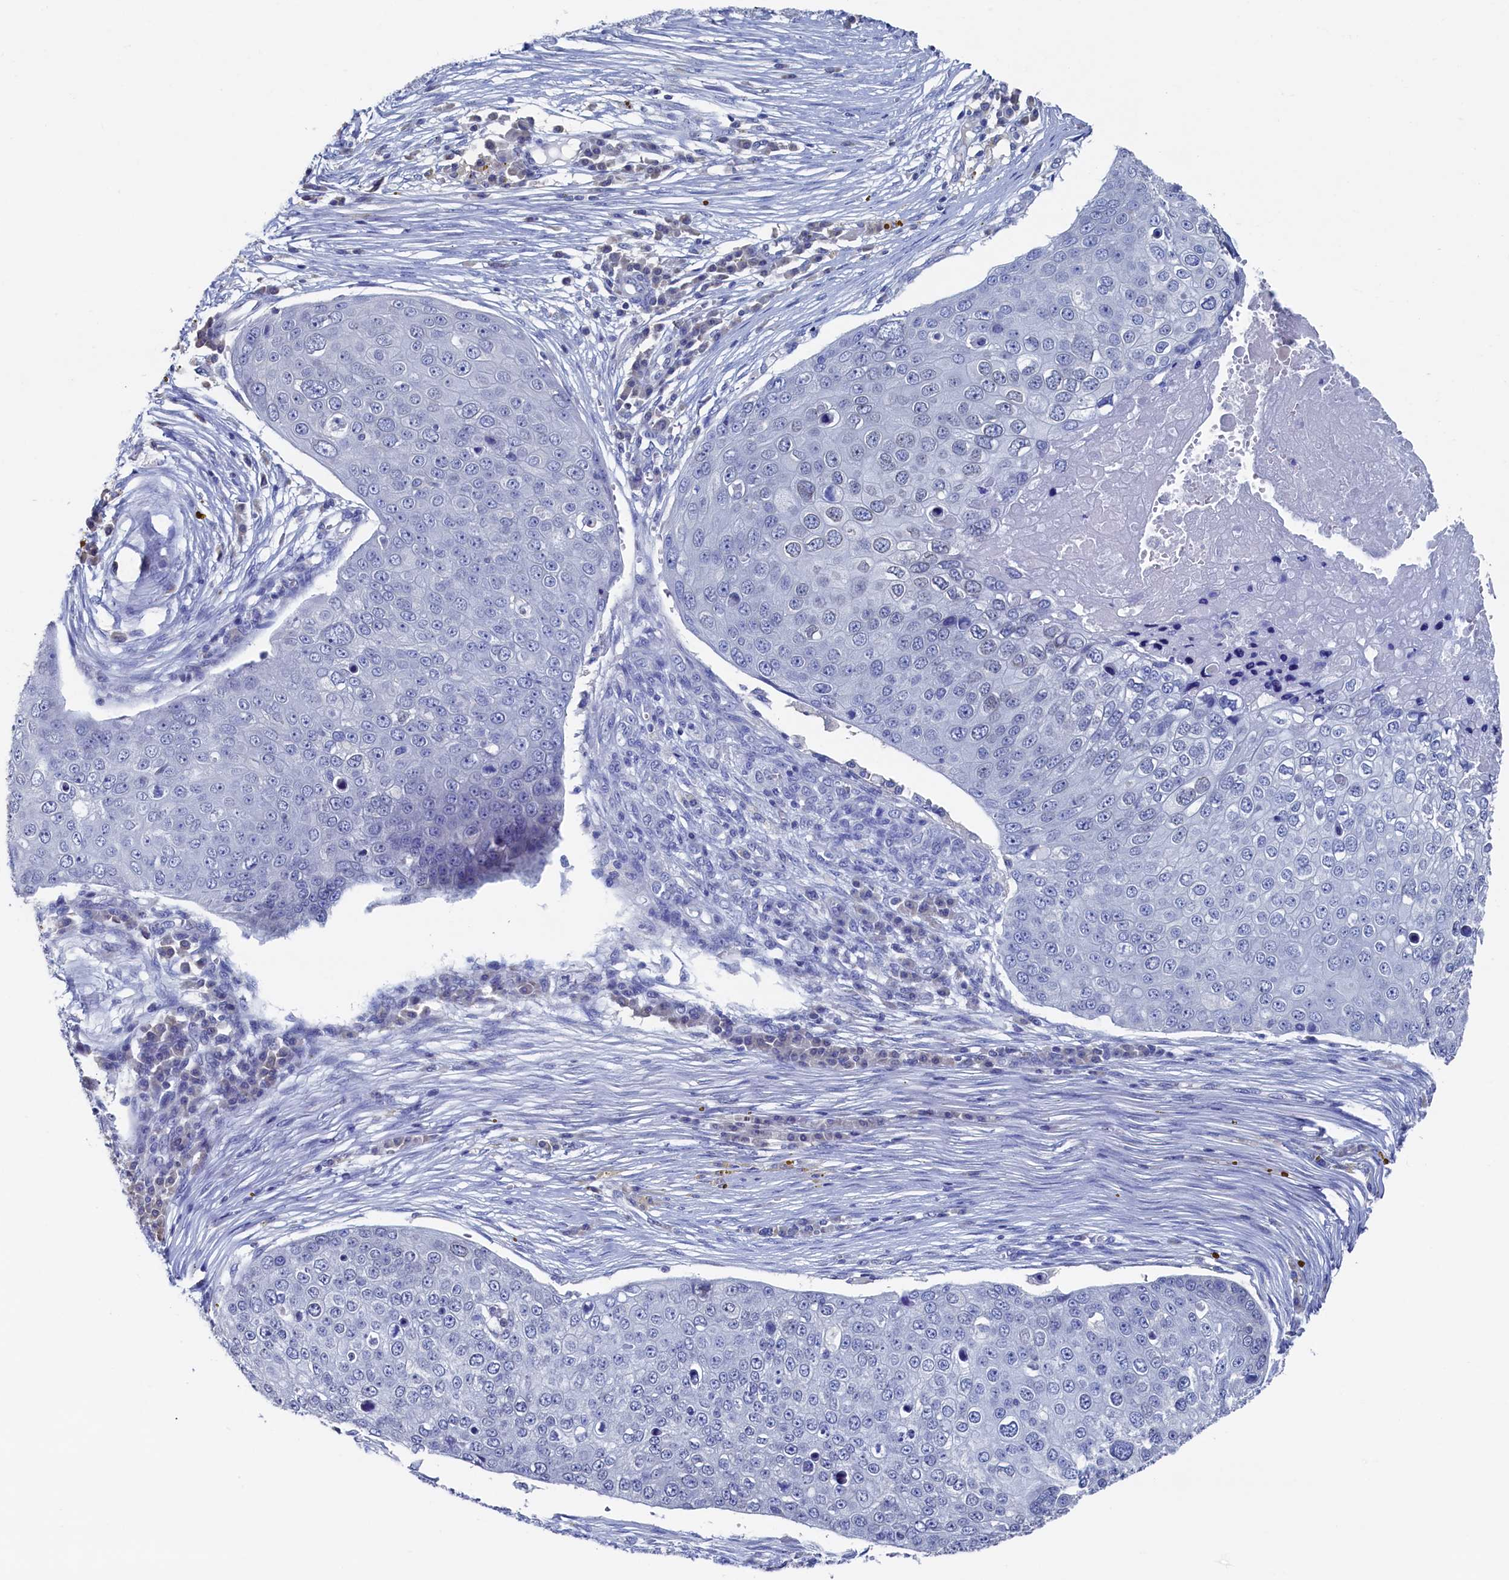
{"staining": {"intensity": "negative", "quantity": "none", "location": "none"}, "tissue": "skin cancer", "cell_type": "Tumor cells", "image_type": "cancer", "snomed": [{"axis": "morphology", "description": "Squamous cell carcinoma, NOS"}, {"axis": "topography", "description": "Skin"}], "caption": "This is a photomicrograph of immunohistochemistry staining of skin cancer, which shows no positivity in tumor cells. (DAB (3,3'-diaminobenzidine) immunohistochemistry (IHC) with hematoxylin counter stain).", "gene": "C11orf54", "patient": {"sex": "male", "age": 71}}